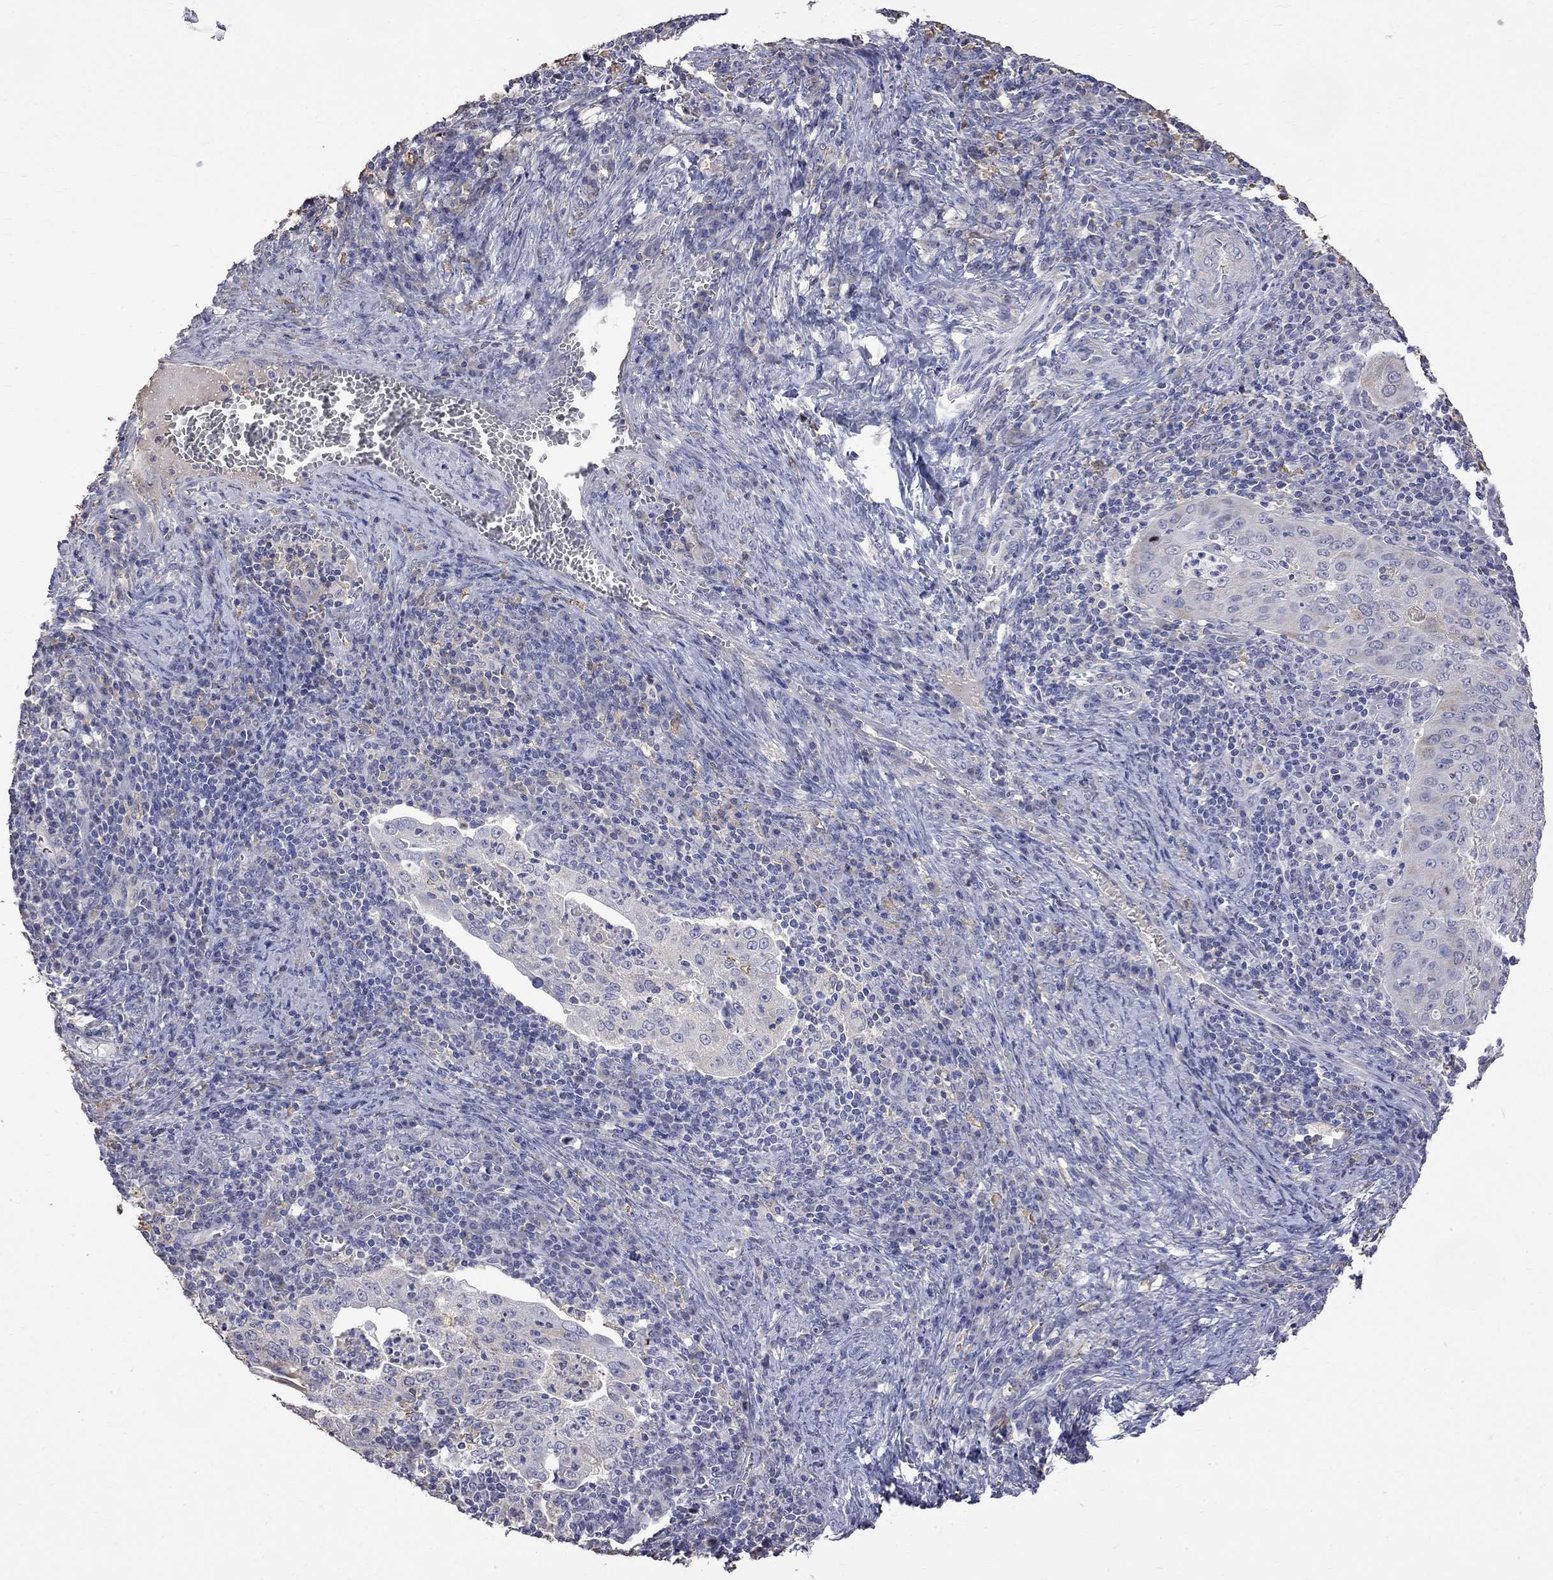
{"staining": {"intensity": "negative", "quantity": "none", "location": "none"}, "tissue": "cervical cancer", "cell_type": "Tumor cells", "image_type": "cancer", "snomed": [{"axis": "morphology", "description": "Squamous cell carcinoma, NOS"}, {"axis": "topography", "description": "Cervix"}], "caption": "An image of human cervical cancer (squamous cell carcinoma) is negative for staining in tumor cells.", "gene": "CKAP2", "patient": {"sex": "female", "age": 39}}